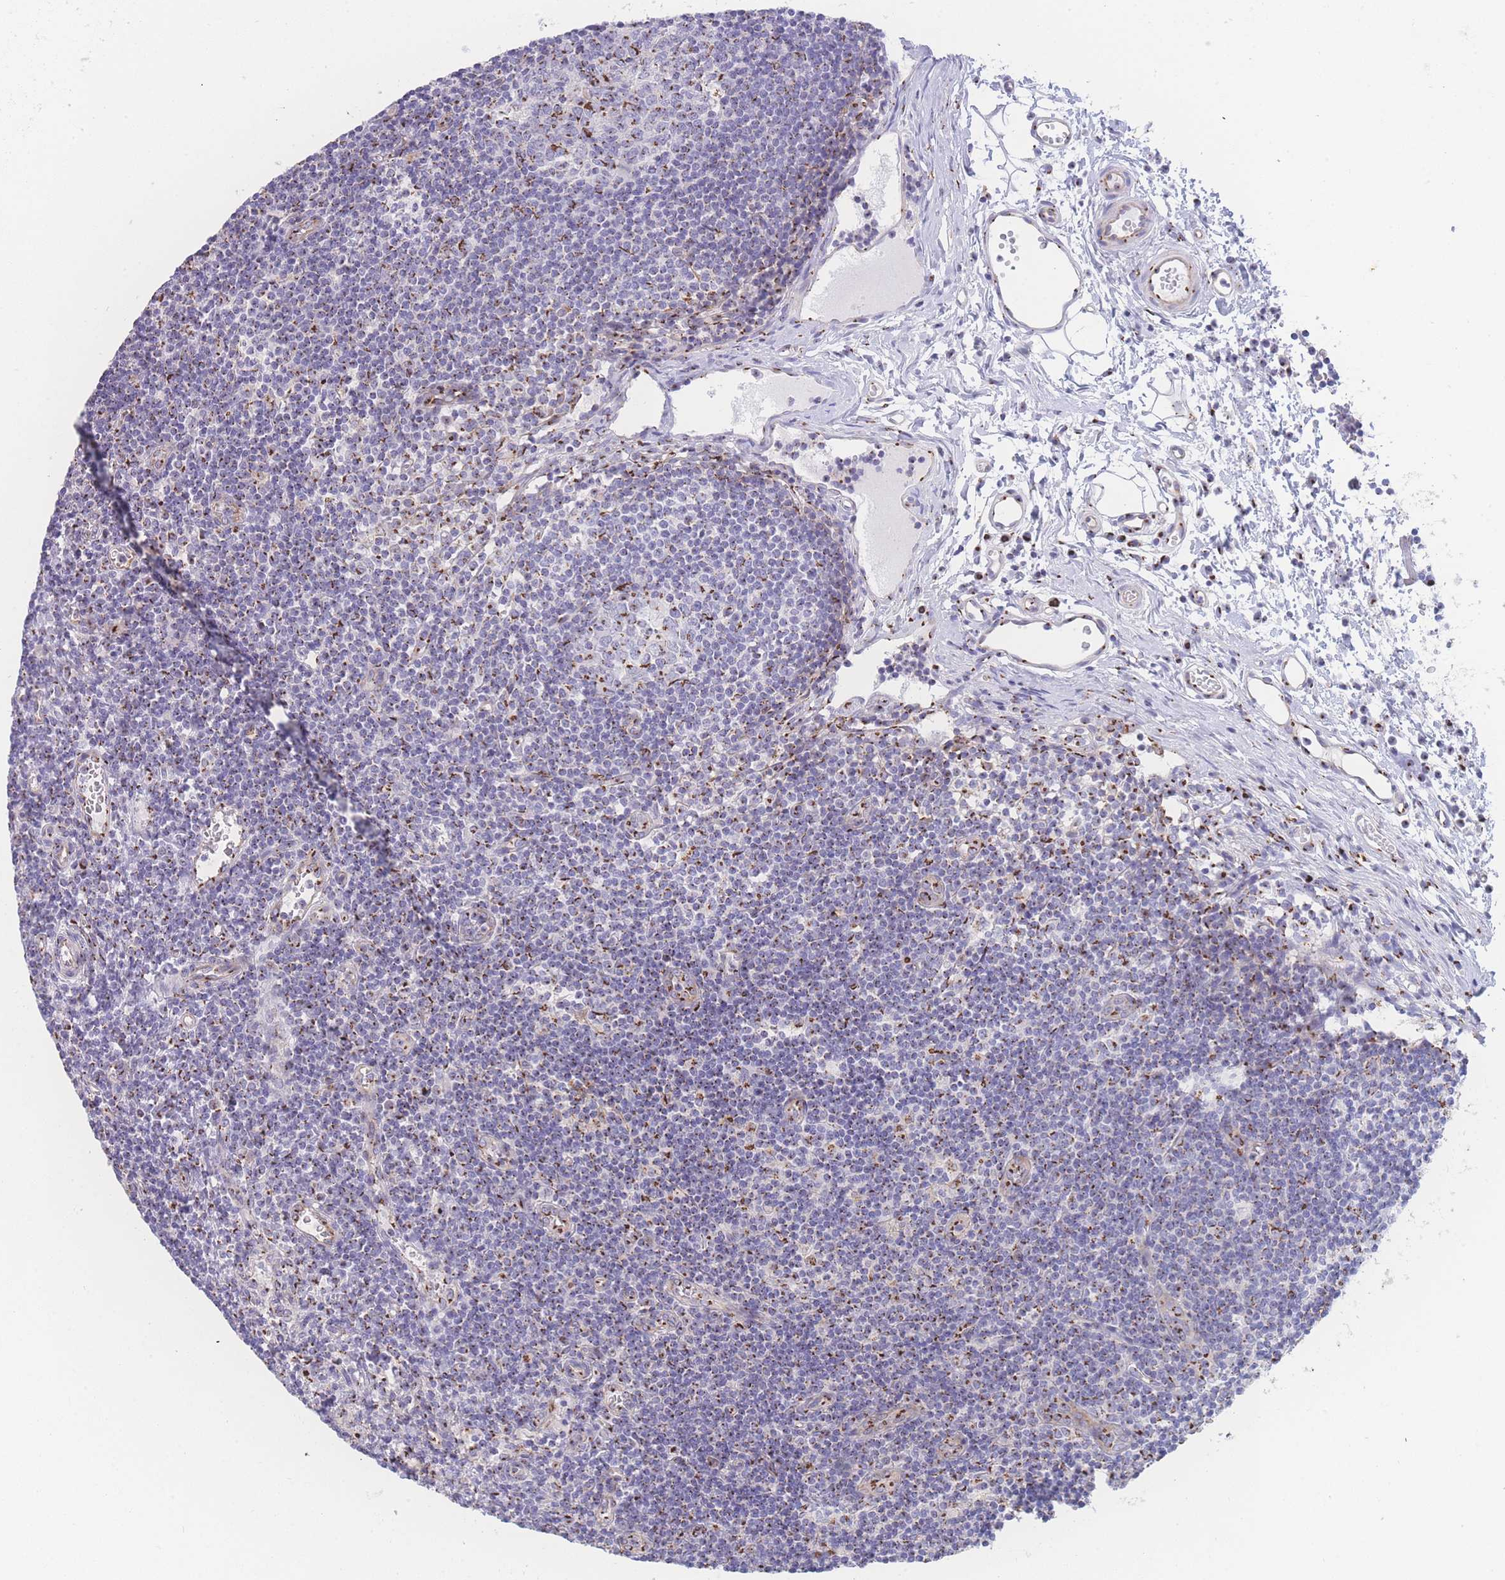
{"staining": {"intensity": "strong", "quantity": ">75%", "location": "cytoplasmic/membranous"}, "tissue": "lymph node", "cell_type": "Germinal center cells", "image_type": "normal", "snomed": [{"axis": "morphology", "description": "Normal tissue, NOS"}, {"axis": "topography", "description": "Lymph node"}], "caption": "Immunohistochemical staining of normal human lymph node displays high levels of strong cytoplasmic/membranous positivity in about >75% of germinal center cells. (DAB (3,3'-diaminobenzidine) IHC with brightfield microscopy, high magnification).", "gene": "GOLM2", "patient": {"sex": "female", "age": 37}}